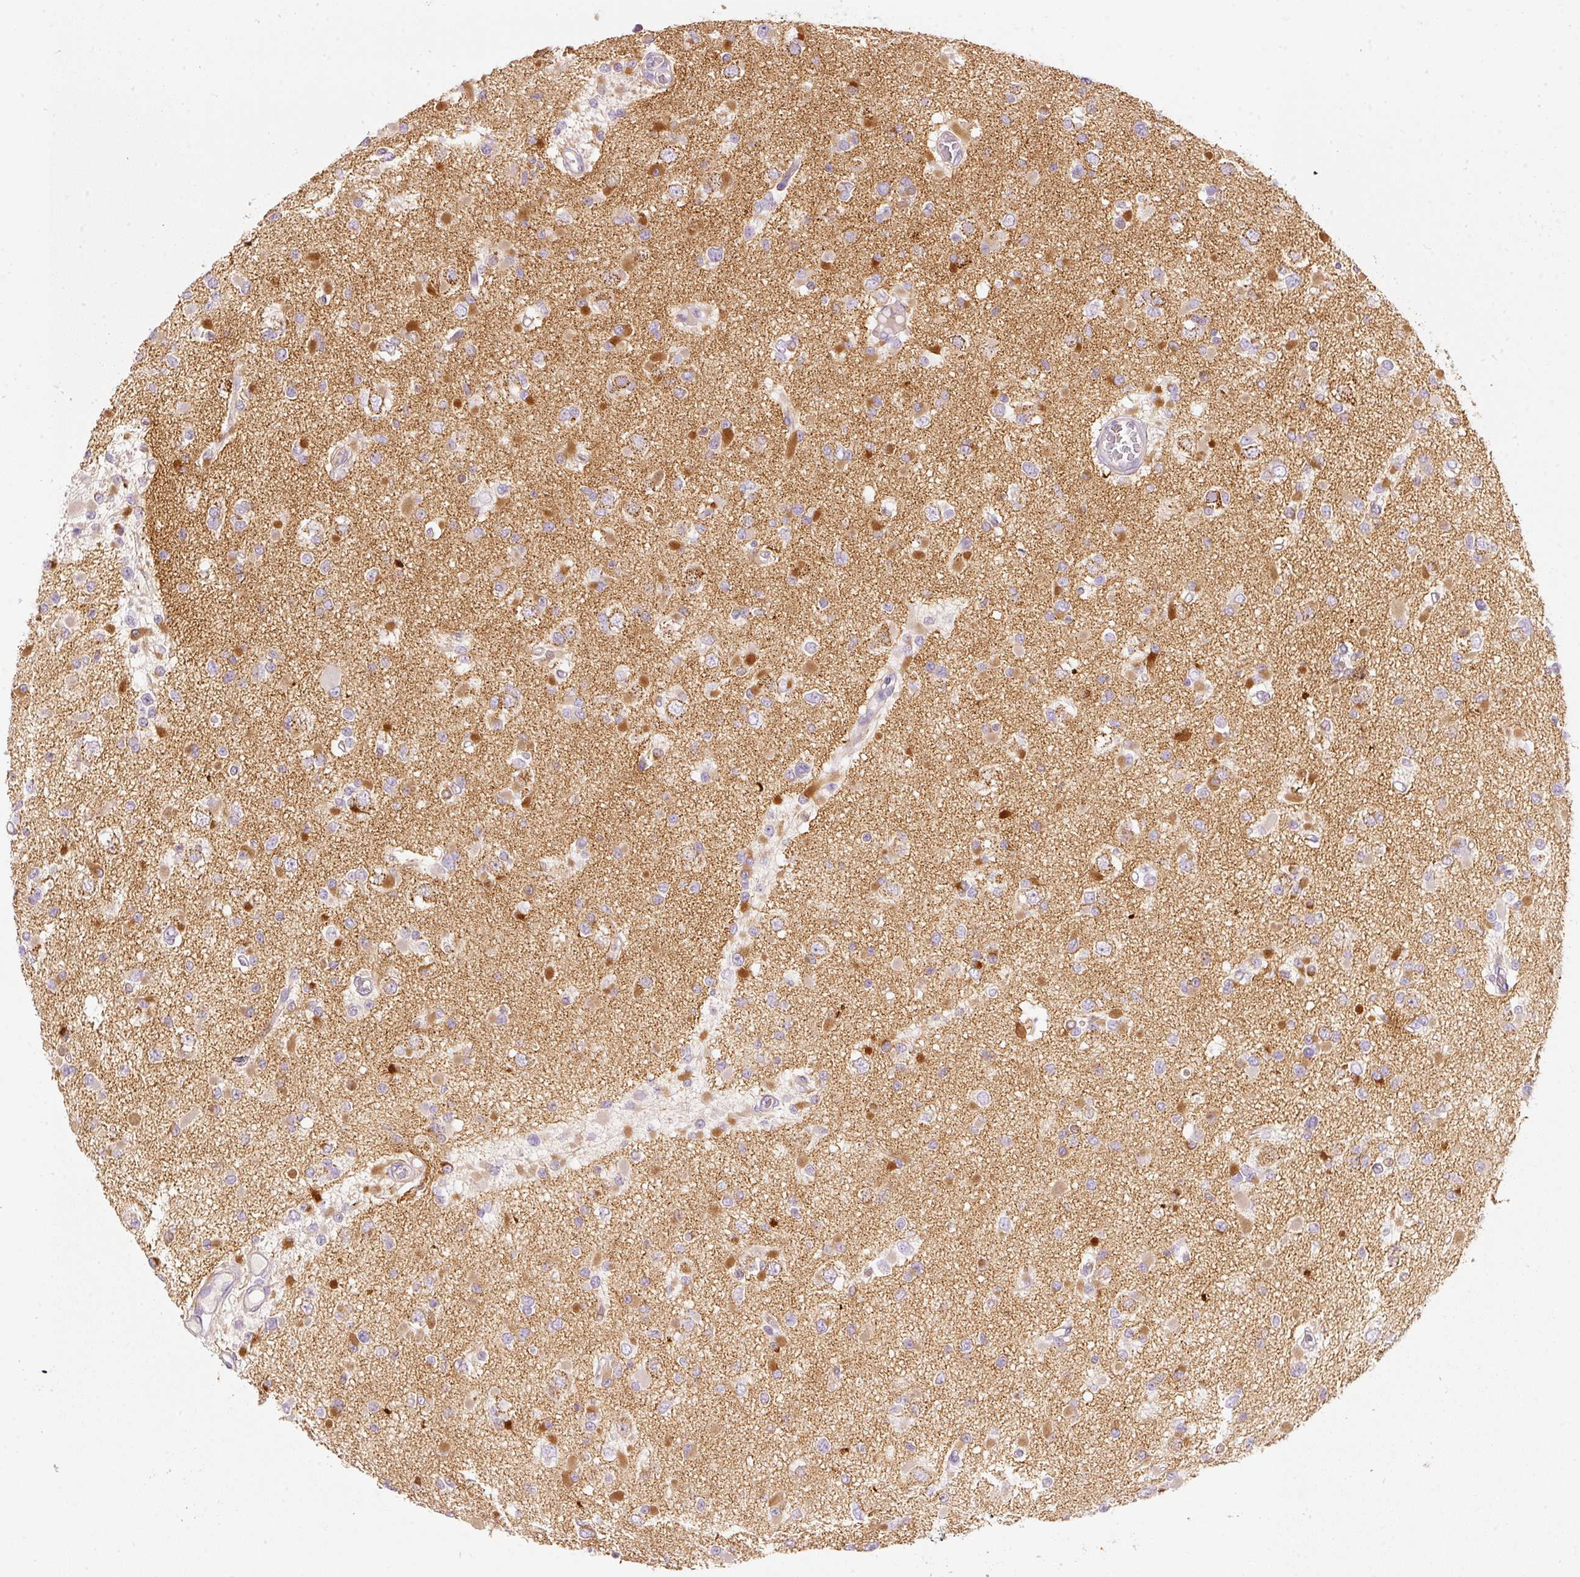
{"staining": {"intensity": "strong", "quantity": "<25%", "location": "cytoplasmic/membranous"}, "tissue": "glioma", "cell_type": "Tumor cells", "image_type": "cancer", "snomed": [{"axis": "morphology", "description": "Glioma, malignant, Low grade"}, {"axis": "topography", "description": "Brain"}], "caption": "Glioma stained with a protein marker demonstrates strong staining in tumor cells.", "gene": "MTHFD2", "patient": {"sex": "female", "age": 22}}